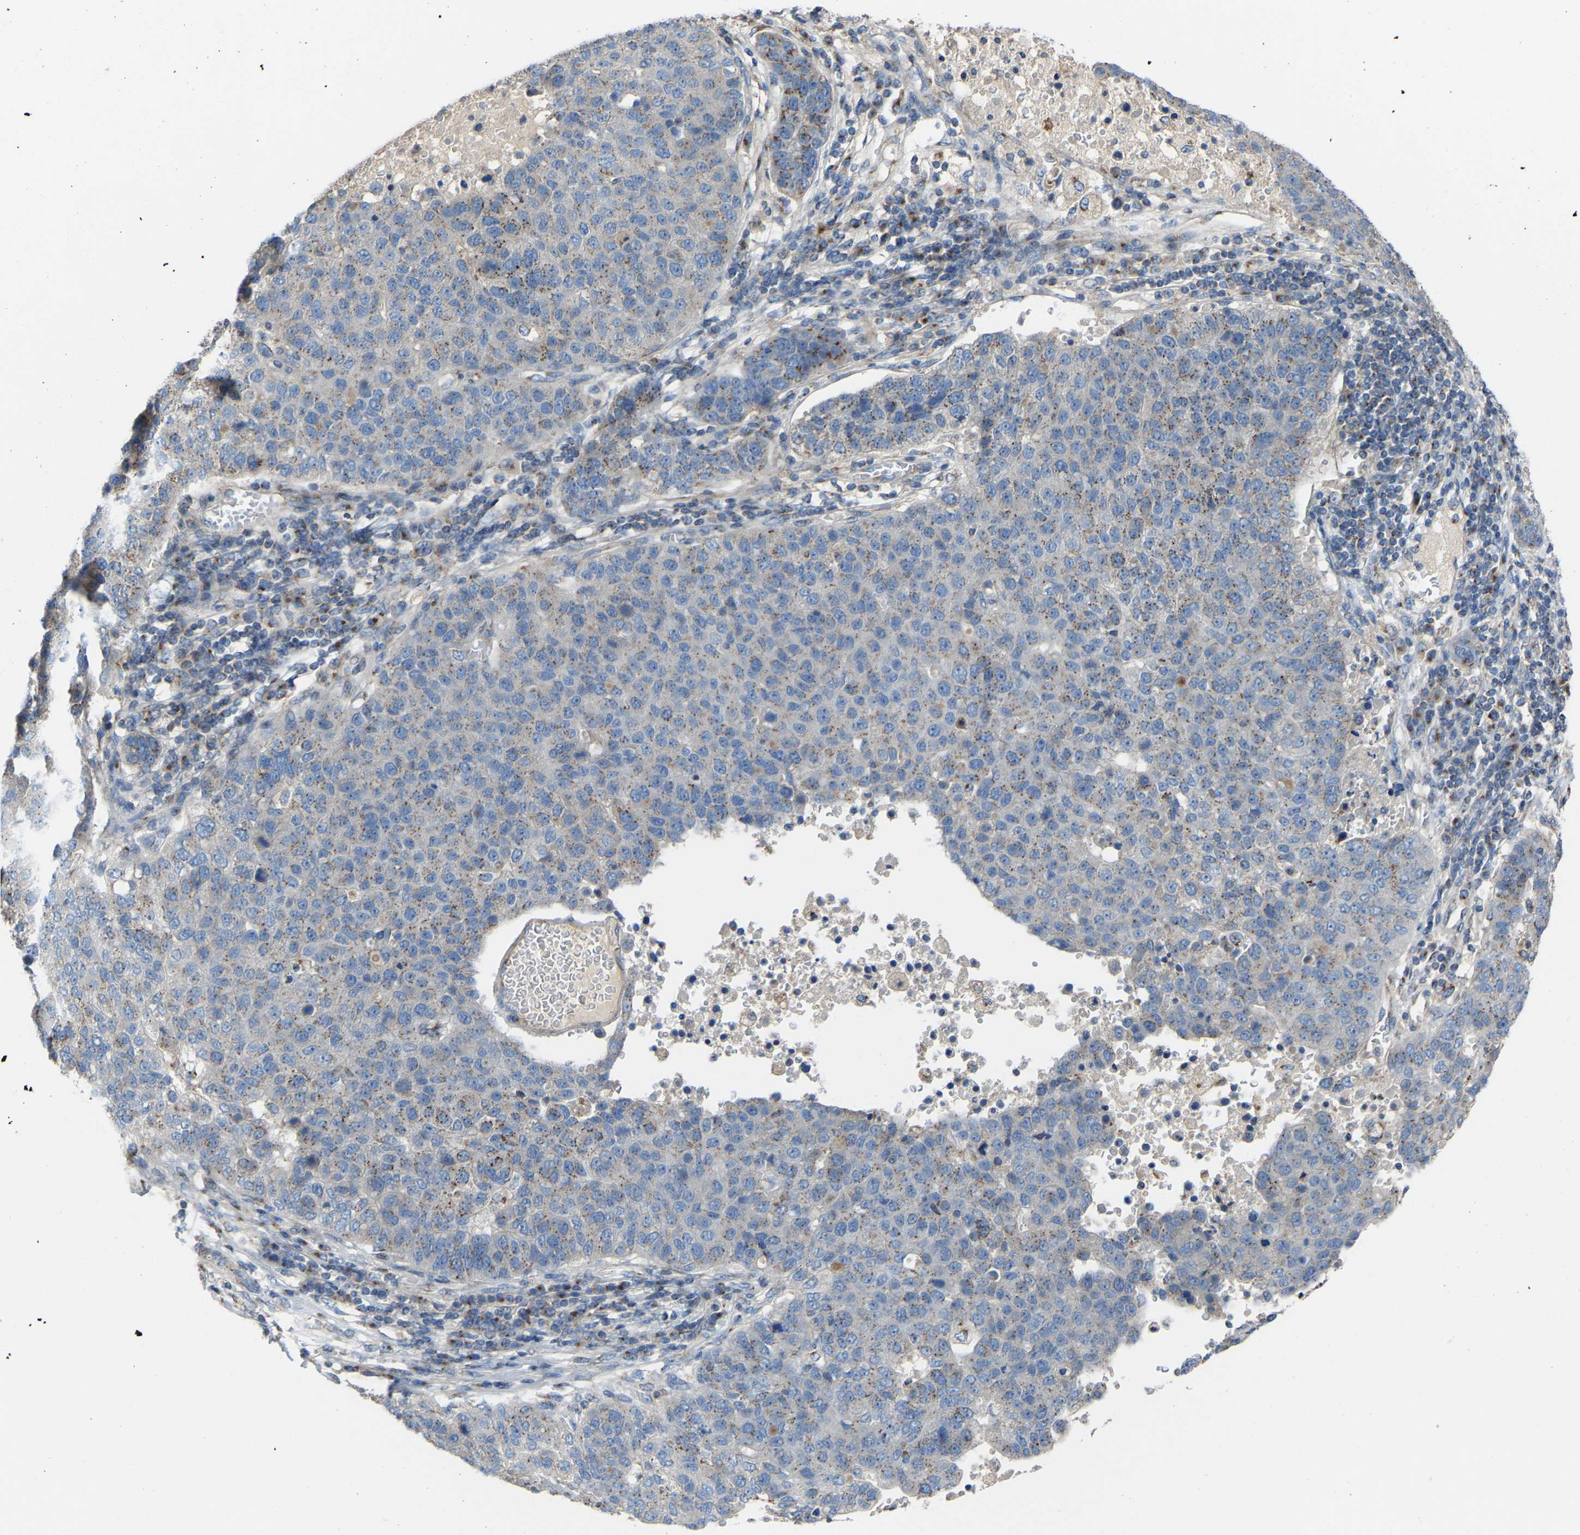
{"staining": {"intensity": "weak", "quantity": ">75%", "location": "cytoplasmic/membranous"}, "tissue": "pancreatic cancer", "cell_type": "Tumor cells", "image_type": "cancer", "snomed": [{"axis": "morphology", "description": "Adenocarcinoma, NOS"}, {"axis": "topography", "description": "Pancreas"}], "caption": "Protein expression analysis of pancreatic adenocarcinoma displays weak cytoplasmic/membranous positivity in about >75% of tumor cells.", "gene": "CANT1", "patient": {"sex": "female", "age": 61}}